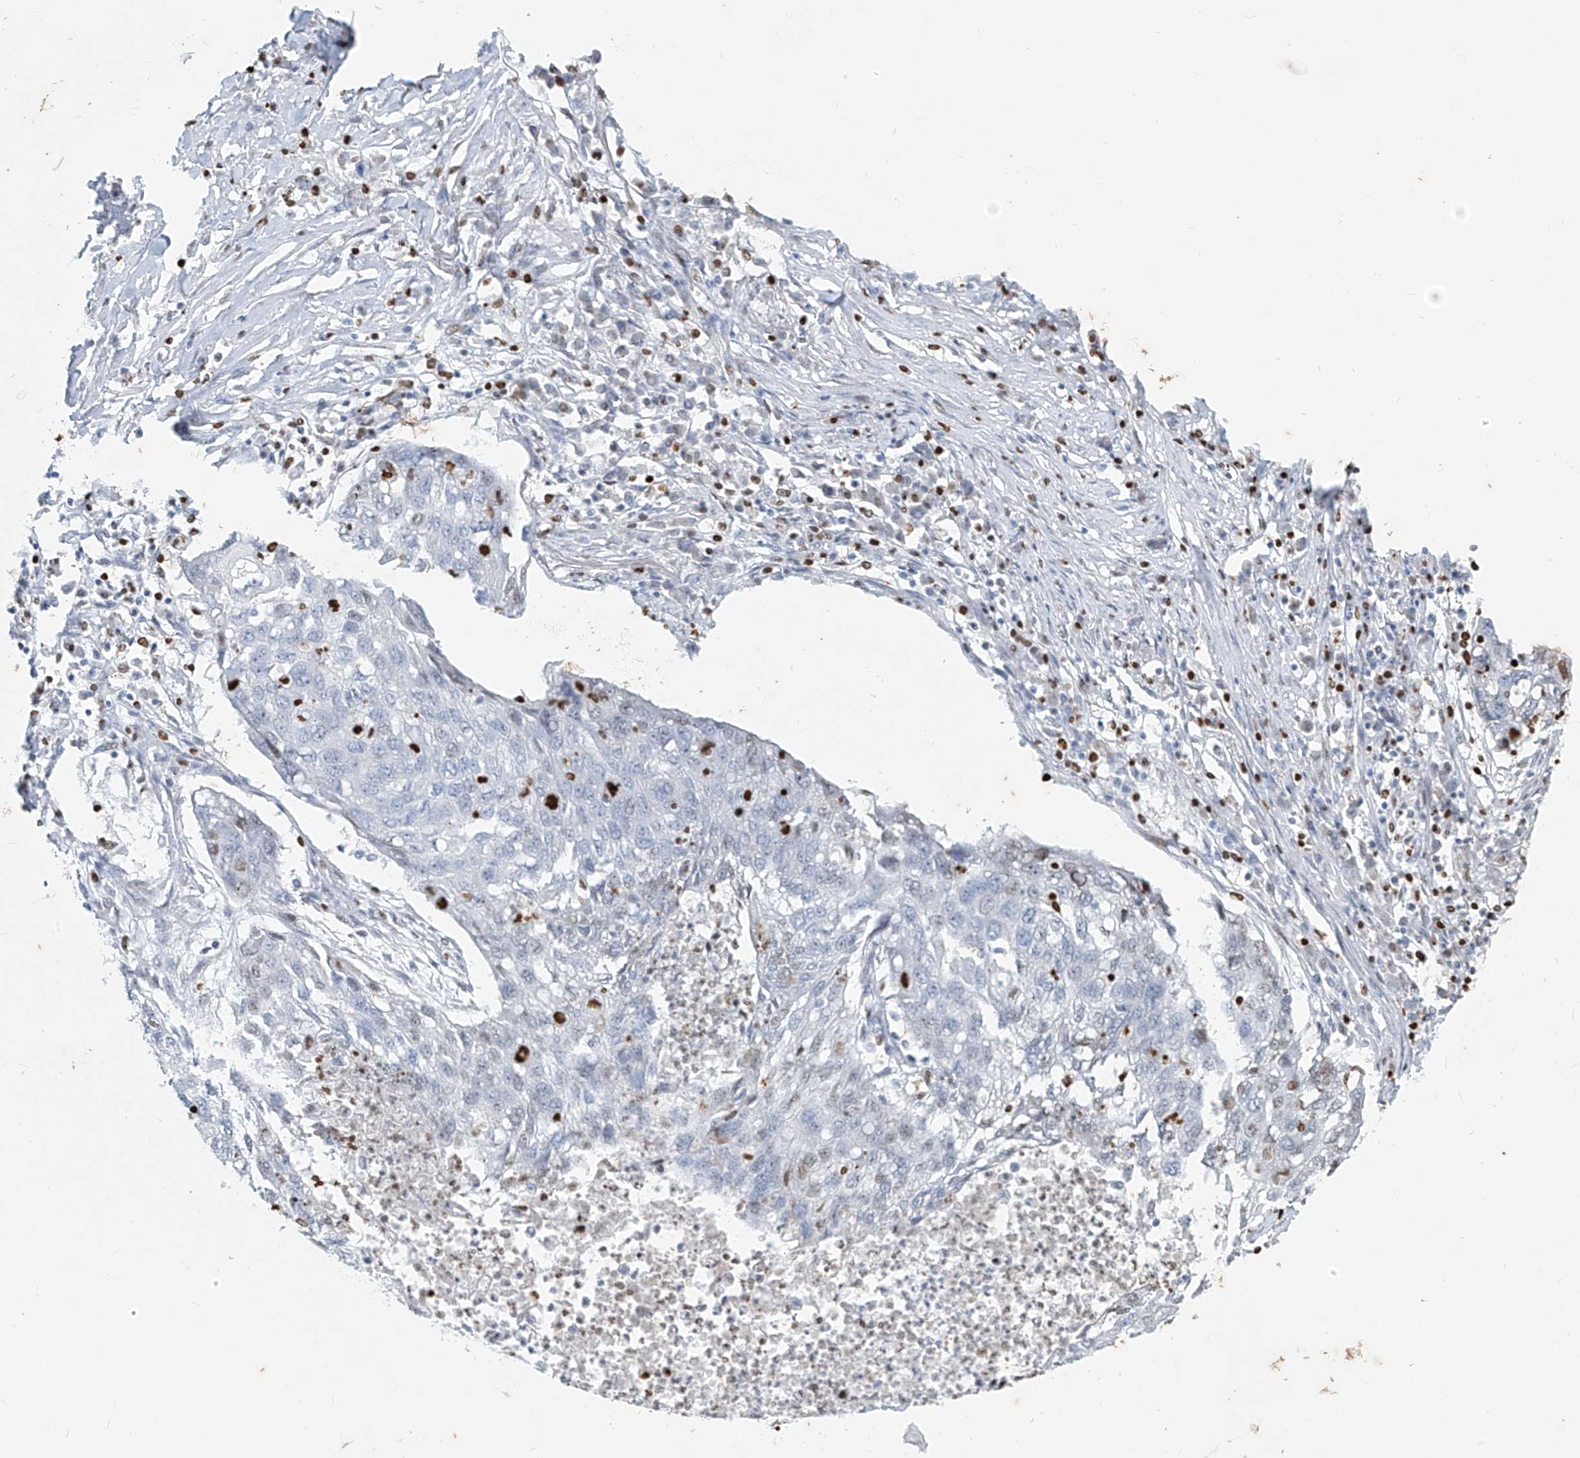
{"staining": {"intensity": "negative", "quantity": "none", "location": "none"}, "tissue": "lung cancer", "cell_type": "Tumor cells", "image_type": "cancer", "snomed": [{"axis": "morphology", "description": "Squamous cell carcinoma, NOS"}, {"axis": "topography", "description": "Lung"}], "caption": "This is a histopathology image of immunohistochemistry (IHC) staining of lung cancer (squamous cell carcinoma), which shows no staining in tumor cells. Brightfield microscopy of immunohistochemistry stained with DAB (brown) and hematoxylin (blue), captured at high magnification.", "gene": "CX3CR1", "patient": {"sex": "female", "age": 63}}